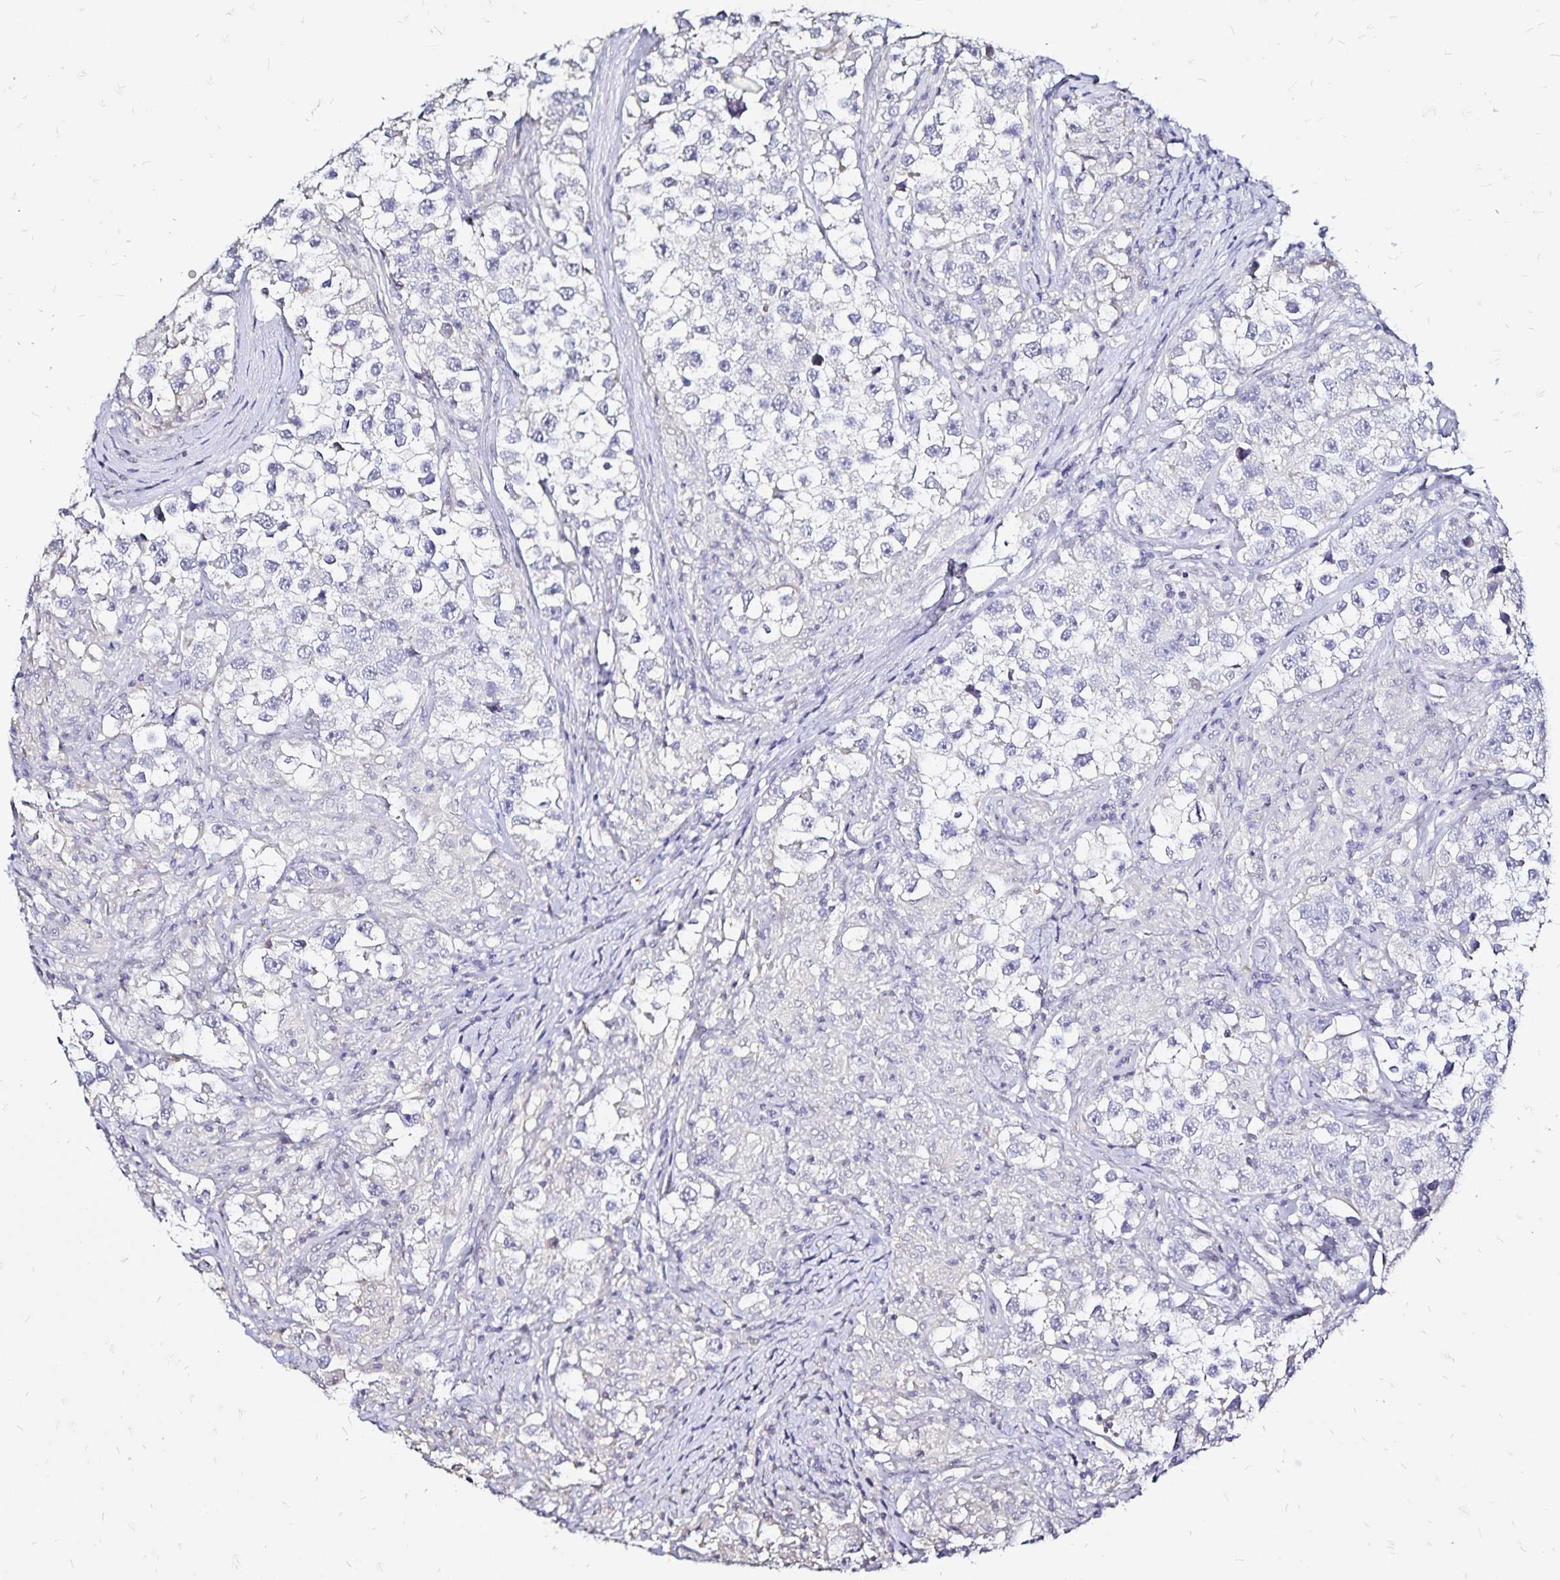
{"staining": {"intensity": "negative", "quantity": "none", "location": "none"}, "tissue": "testis cancer", "cell_type": "Tumor cells", "image_type": "cancer", "snomed": [{"axis": "morphology", "description": "Seminoma, NOS"}, {"axis": "topography", "description": "Testis"}], "caption": "The micrograph reveals no significant expression in tumor cells of testis seminoma.", "gene": "SLC5A1", "patient": {"sex": "male", "age": 46}}